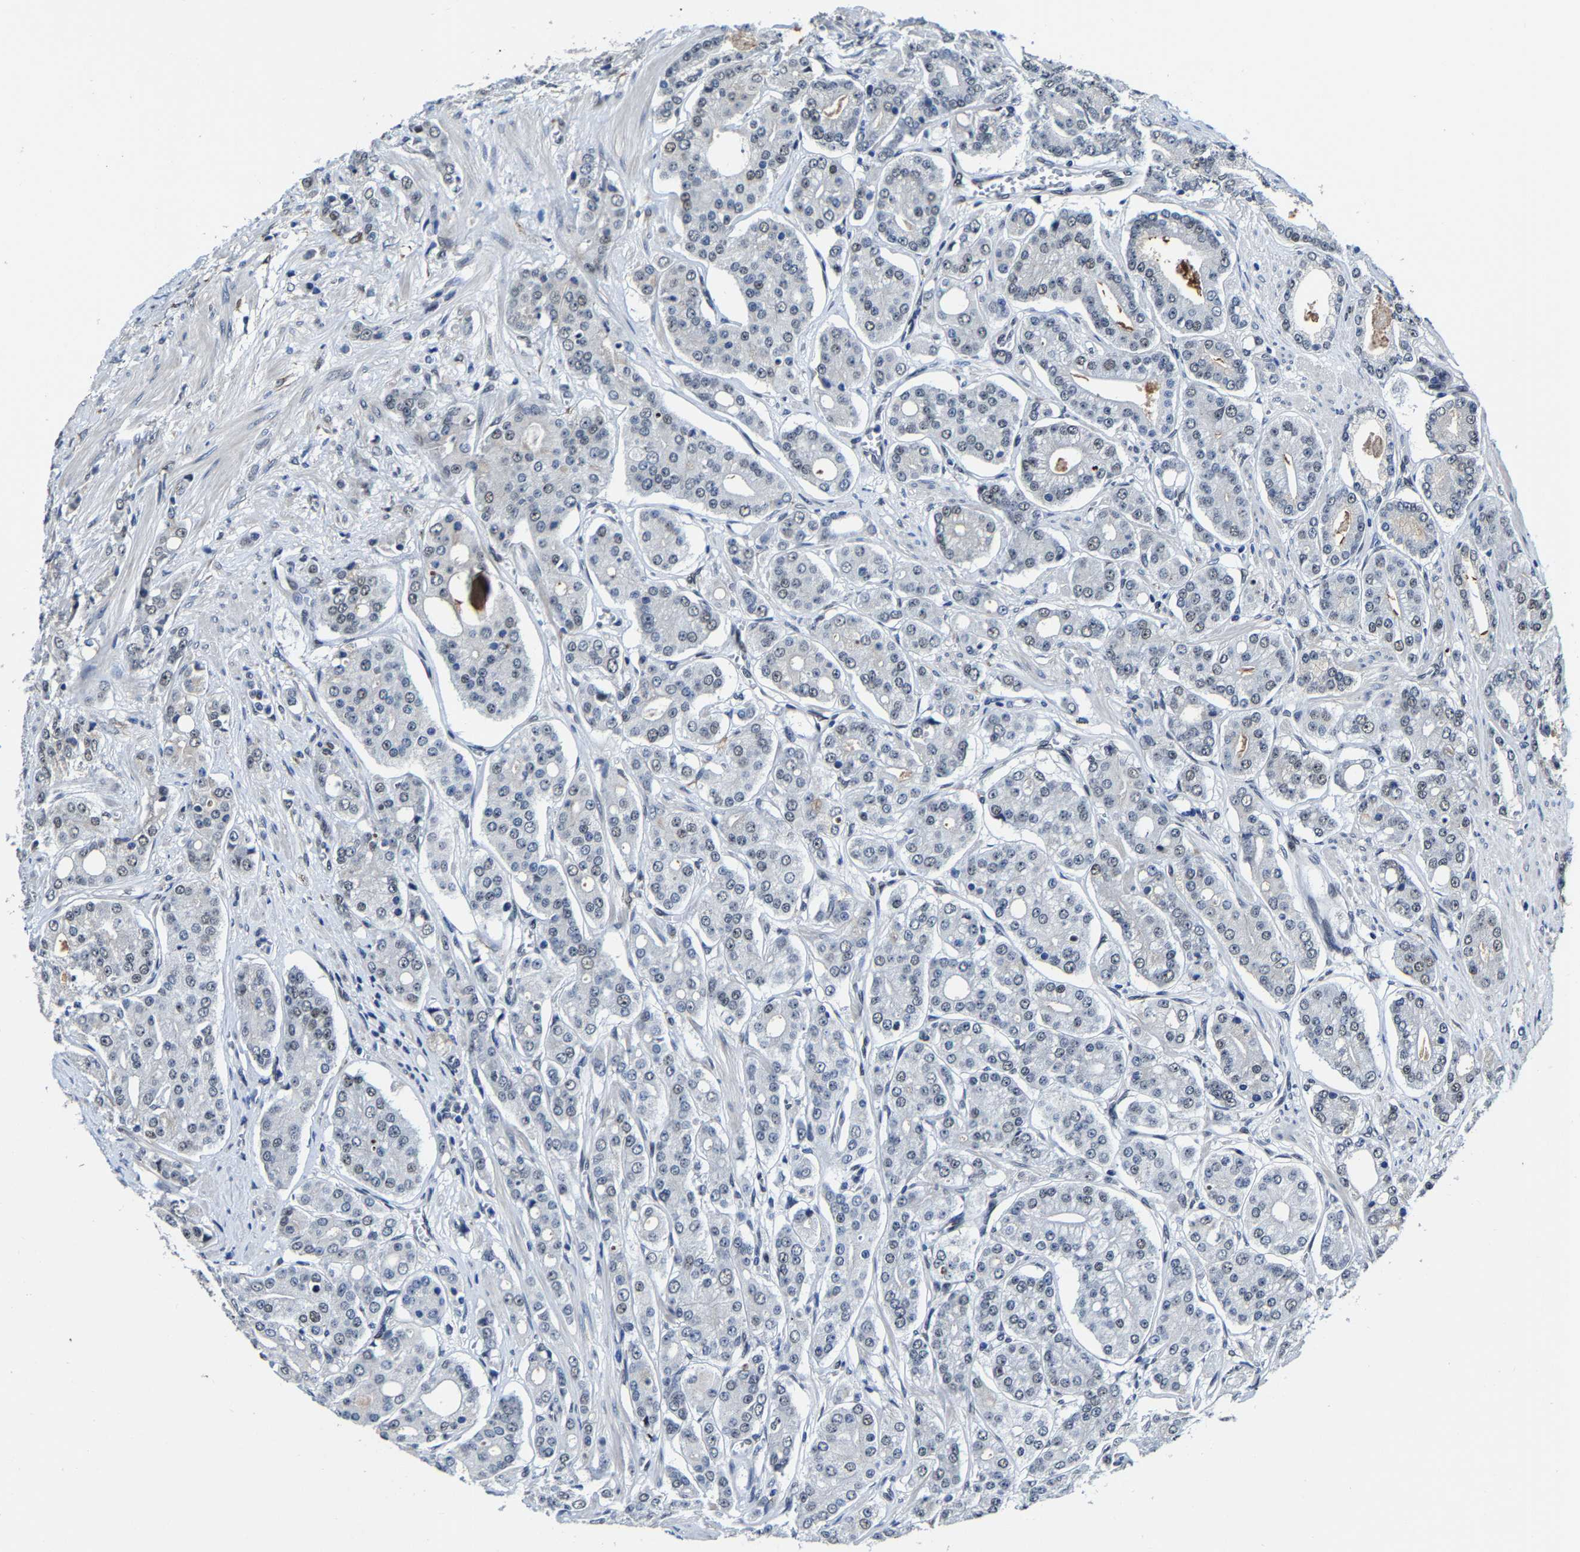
{"staining": {"intensity": "weak", "quantity": "<25%", "location": "nuclear"}, "tissue": "prostate cancer", "cell_type": "Tumor cells", "image_type": "cancer", "snomed": [{"axis": "morphology", "description": "Adenocarcinoma, High grade"}, {"axis": "topography", "description": "Prostate"}], "caption": "High magnification brightfield microscopy of prostate cancer stained with DAB (3,3'-diaminobenzidine) (brown) and counterstained with hematoxylin (blue): tumor cells show no significant positivity.", "gene": "METTL1", "patient": {"sex": "male", "age": 71}}